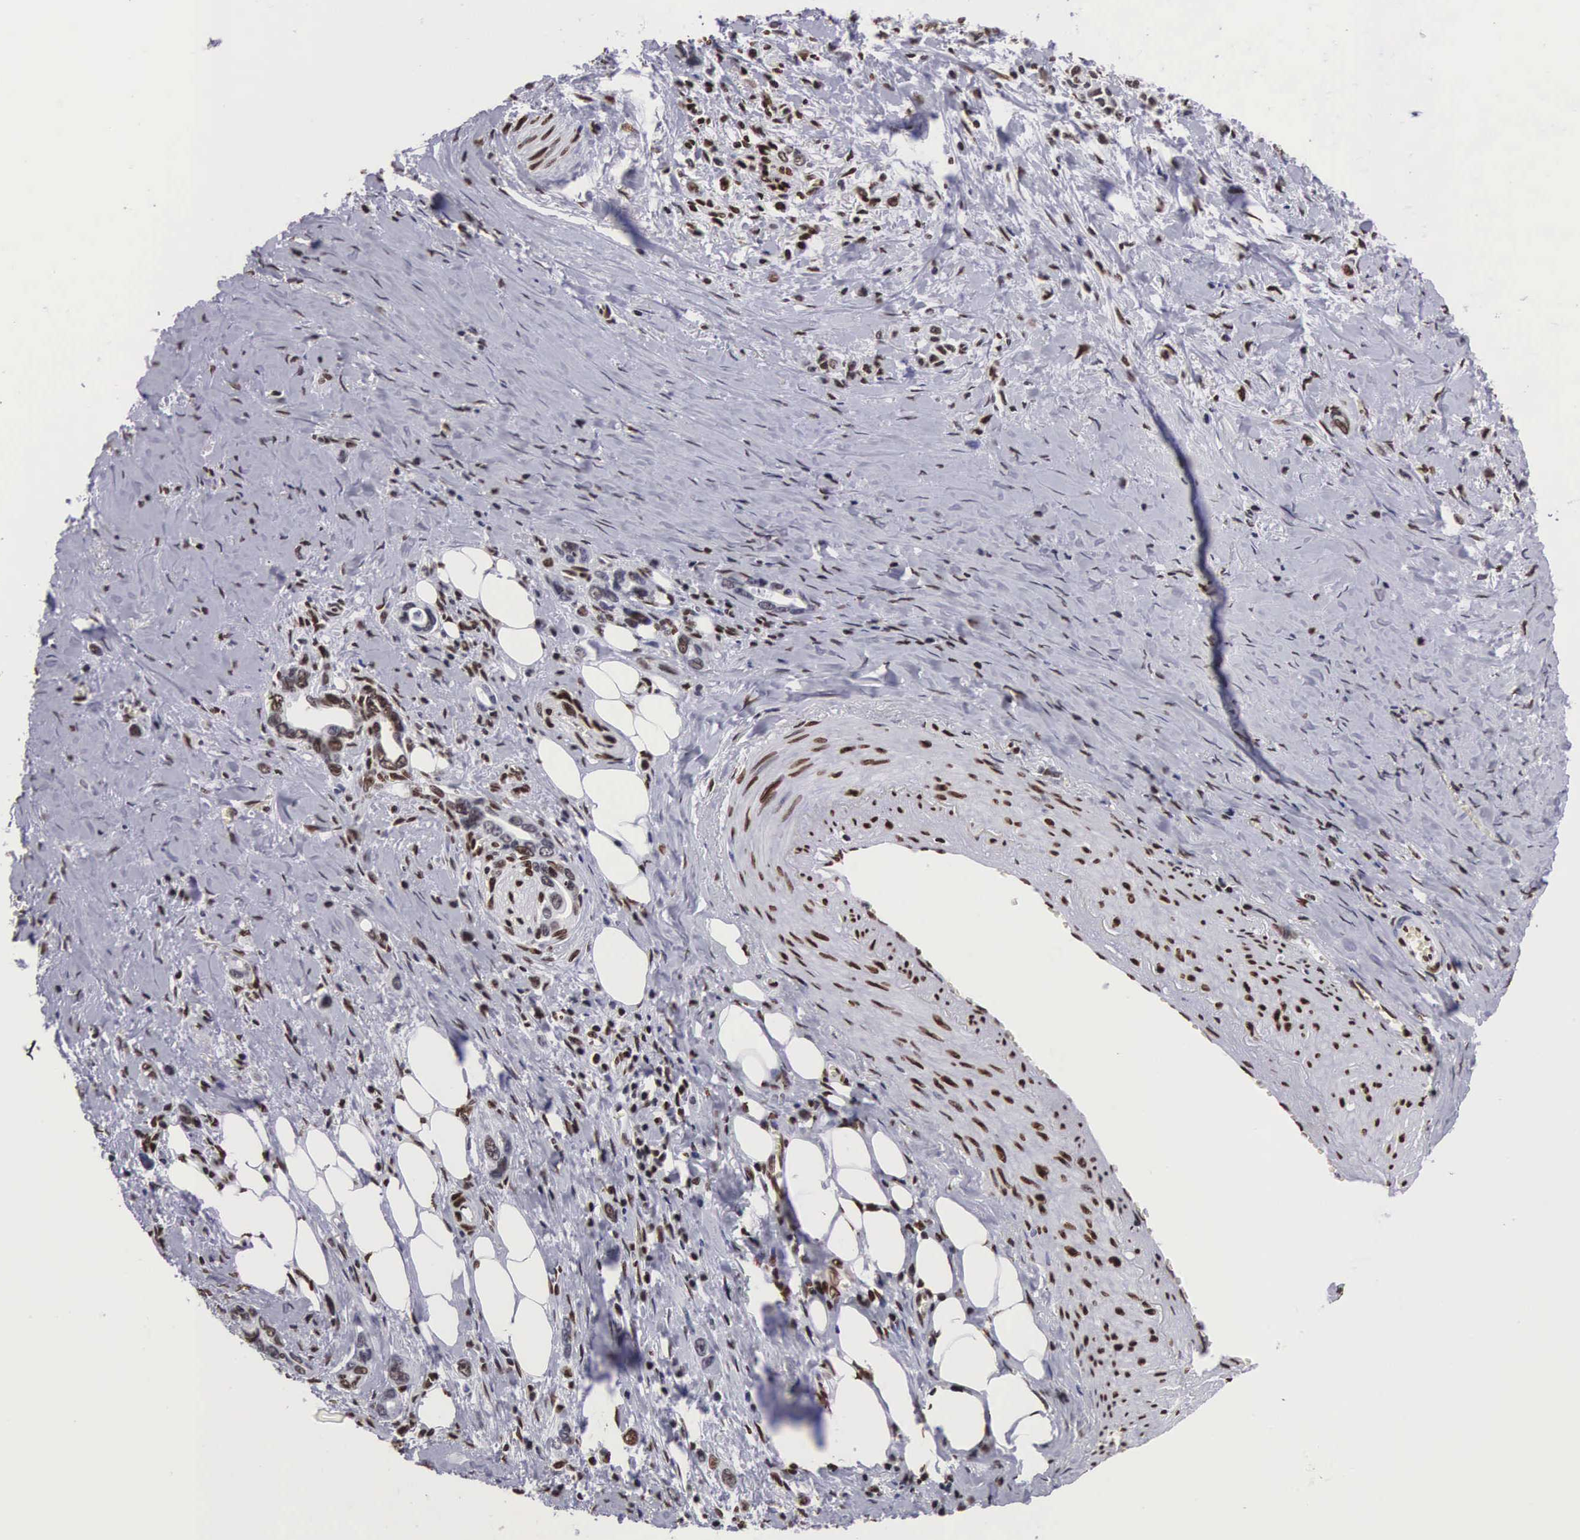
{"staining": {"intensity": "strong", "quantity": ">75%", "location": "nuclear"}, "tissue": "stomach cancer", "cell_type": "Tumor cells", "image_type": "cancer", "snomed": [{"axis": "morphology", "description": "Adenocarcinoma, NOS"}, {"axis": "topography", "description": "Stomach"}], "caption": "IHC image of neoplastic tissue: stomach adenocarcinoma stained using IHC reveals high levels of strong protein expression localized specifically in the nuclear of tumor cells, appearing as a nuclear brown color.", "gene": "MECP2", "patient": {"sex": "male", "age": 78}}